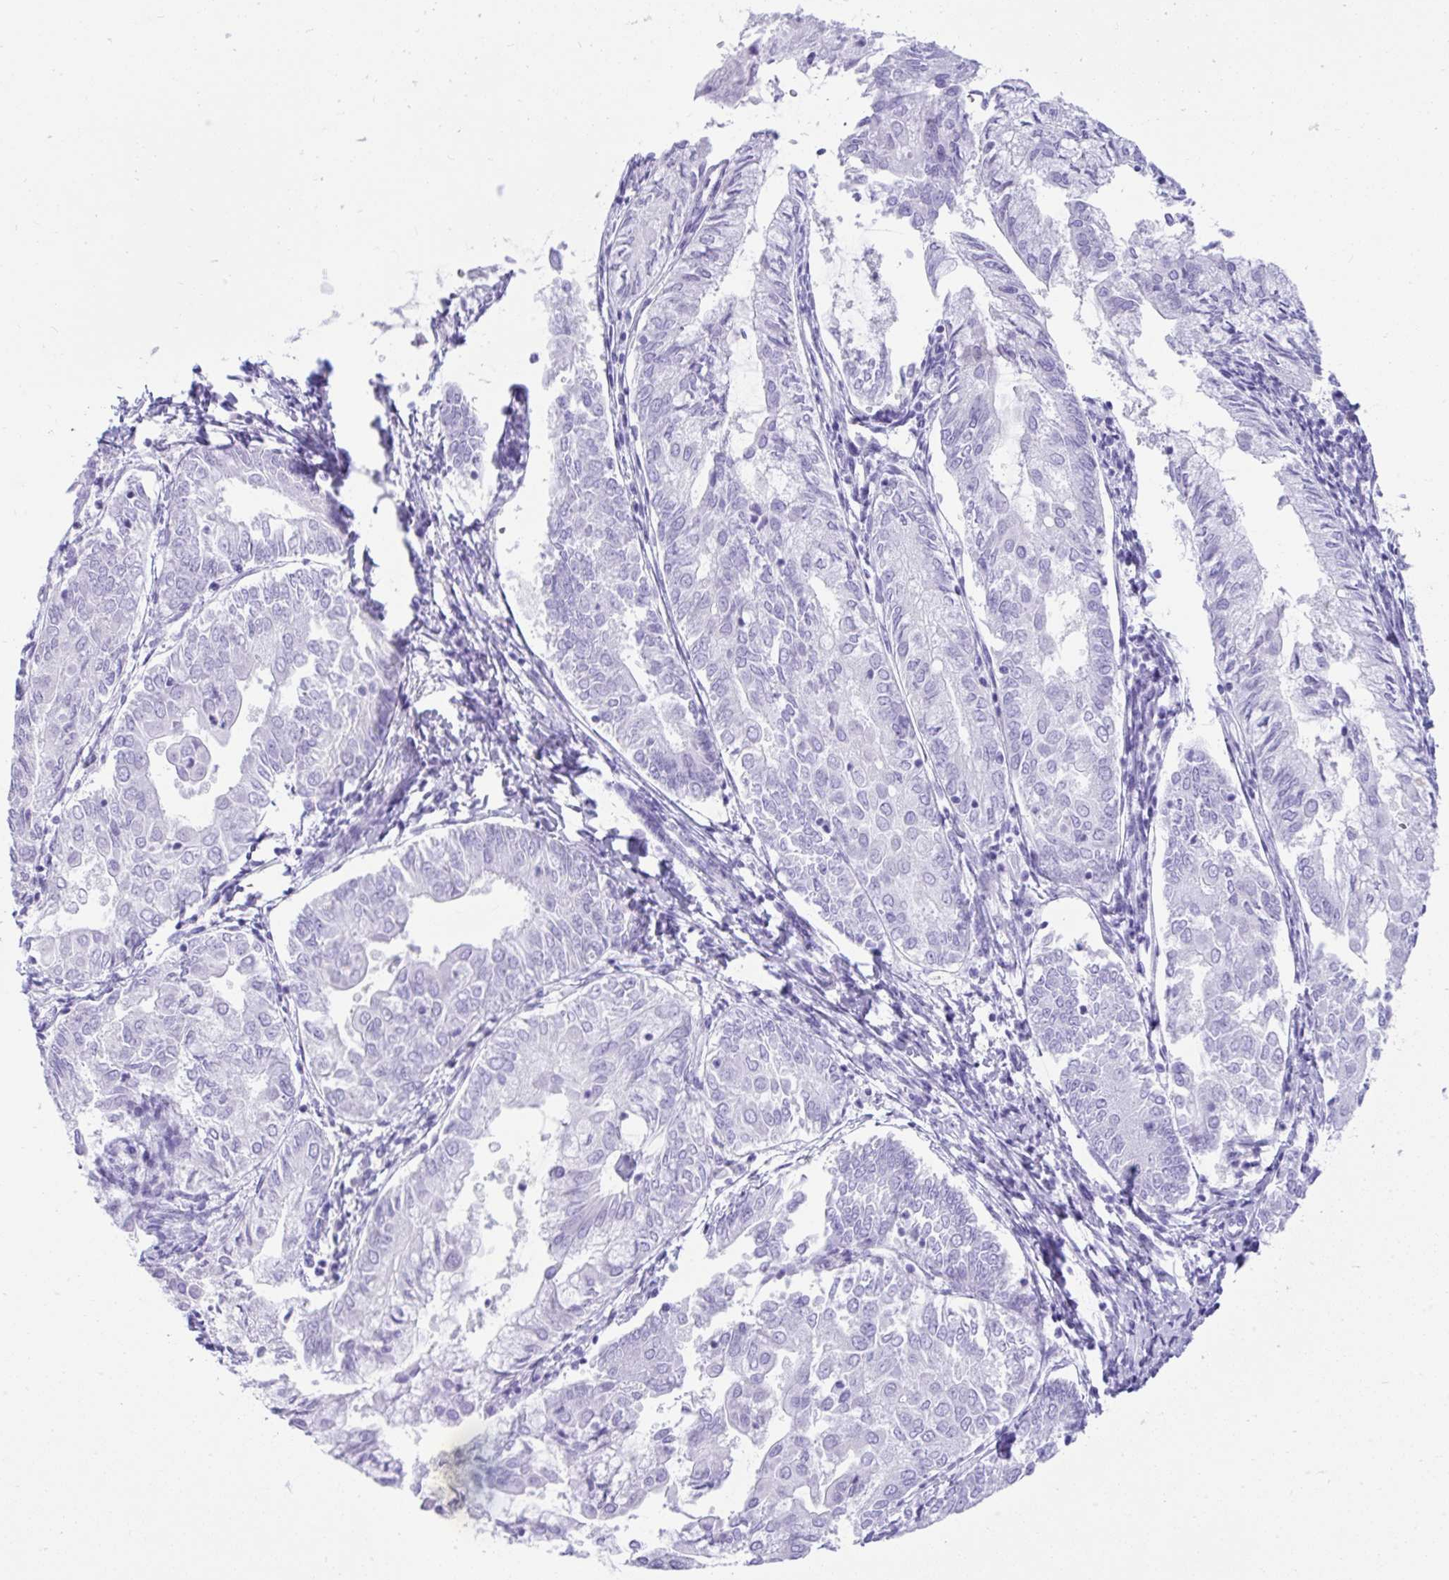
{"staining": {"intensity": "negative", "quantity": "none", "location": "none"}, "tissue": "endometrial cancer", "cell_type": "Tumor cells", "image_type": "cancer", "snomed": [{"axis": "morphology", "description": "Adenocarcinoma, NOS"}, {"axis": "topography", "description": "Endometrium"}], "caption": "Endometrial adenocarcinoma was stained to show a protein in brown. There is no significant expression in tumor cells.", "gene": "PSCA", "patient": {"sex": "female", "age": 68}}